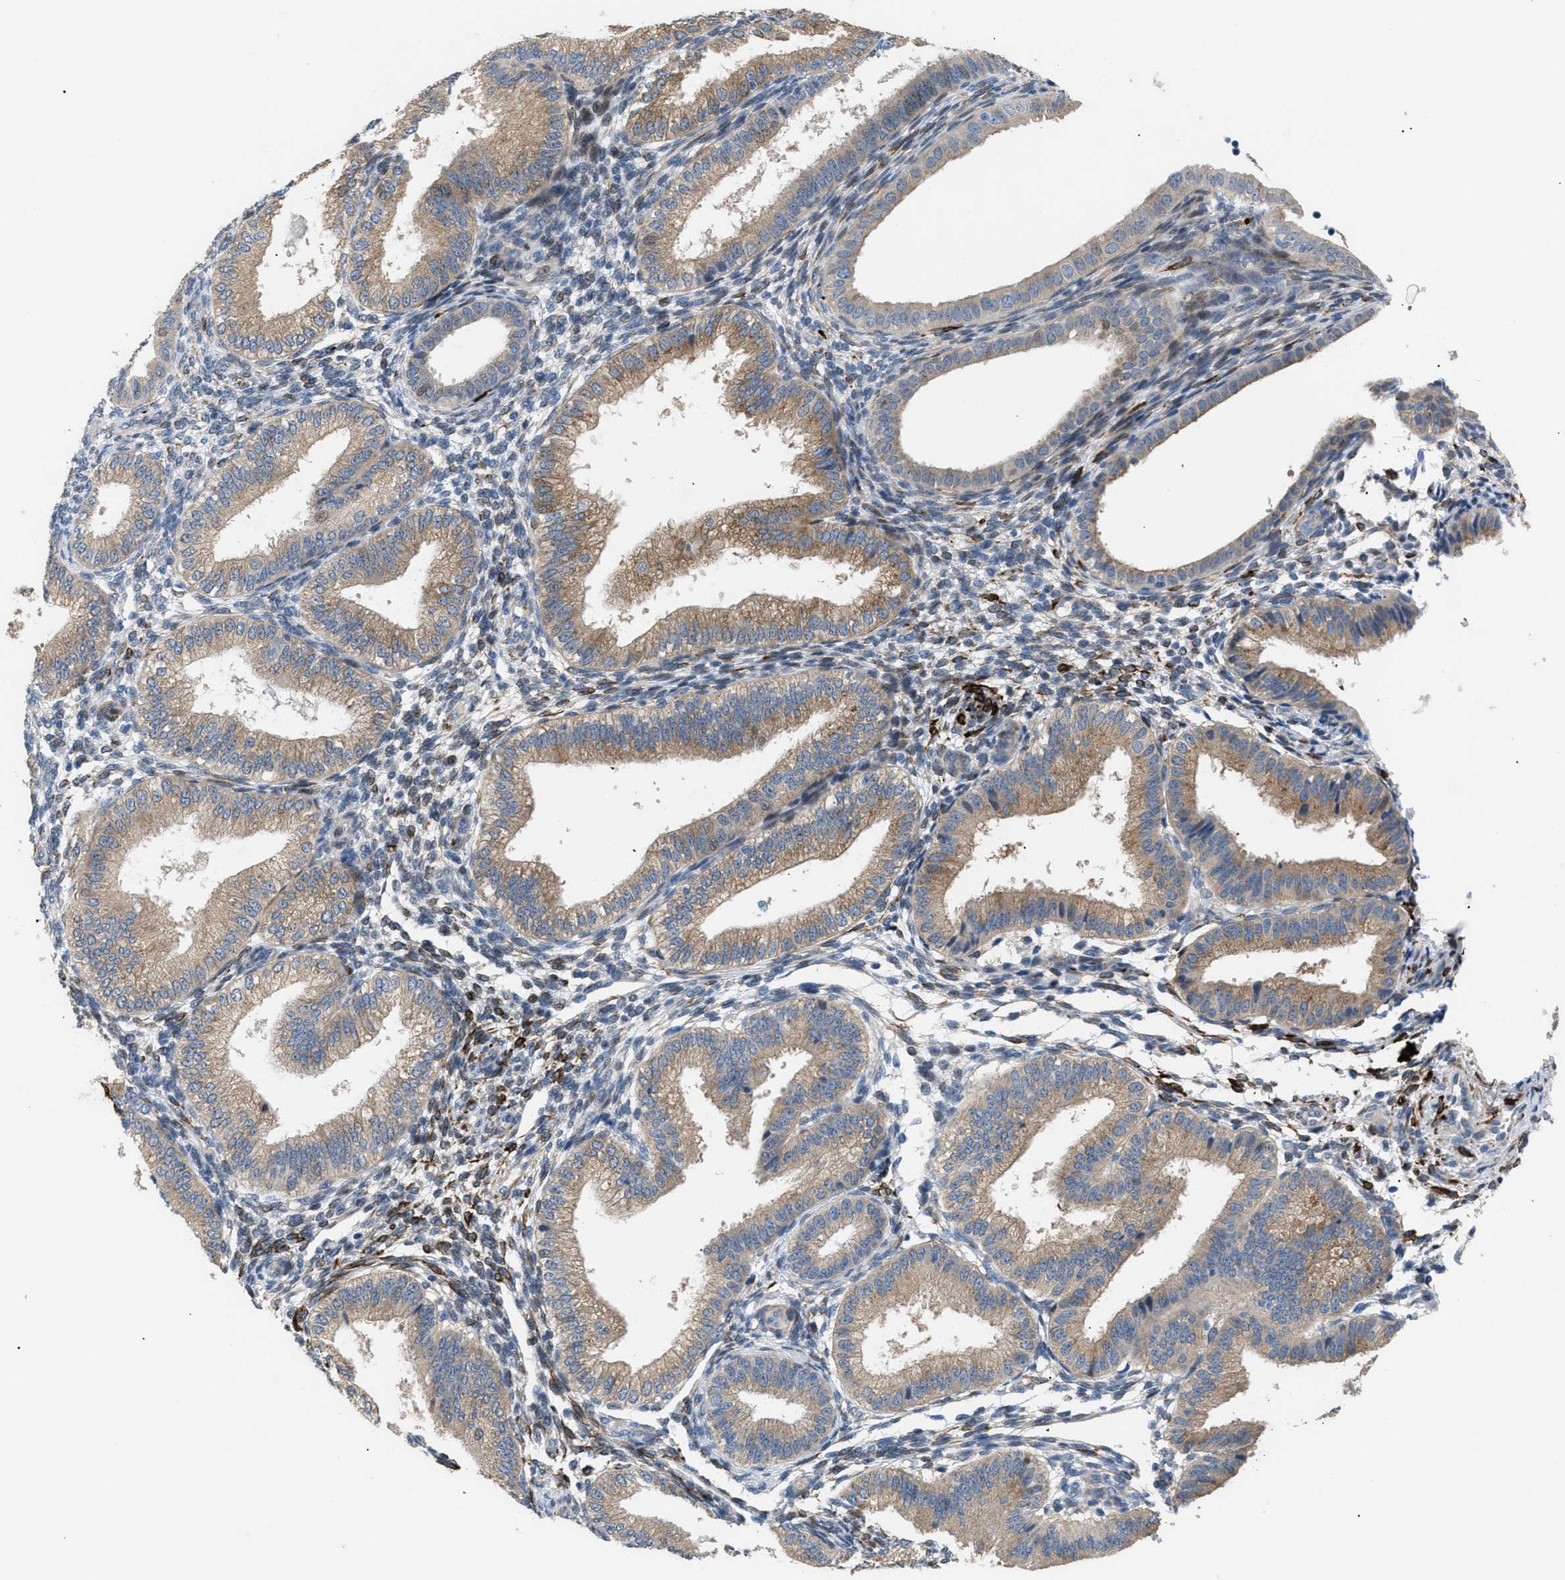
{"staining": {"intensity": "moderate", "quantity": "25%-75%", "location": "cytoplasmic/membranous"}, "tissue": "endometrium", "cell_type": "Cells in endometrial stroma", "image_type": "normal", "snomed": [{"axis": "morphology", "description": "Normal tissue, NOS"}, {"axis": "topography", "description": "Endometrium"}], "caption": "A high-resolution micrograph shows IHC staining of benign endometrium, which reveals moderate cytoplasmic/membranous staining in about 25%-75% of cells in endometrial stroma. Using DAB (brown) and hematoxylin (blue) stains, captured at high magnification using brightfield microscopy.", "gene": "ICA1", "patient": {"sex": "female", "age": 39}}